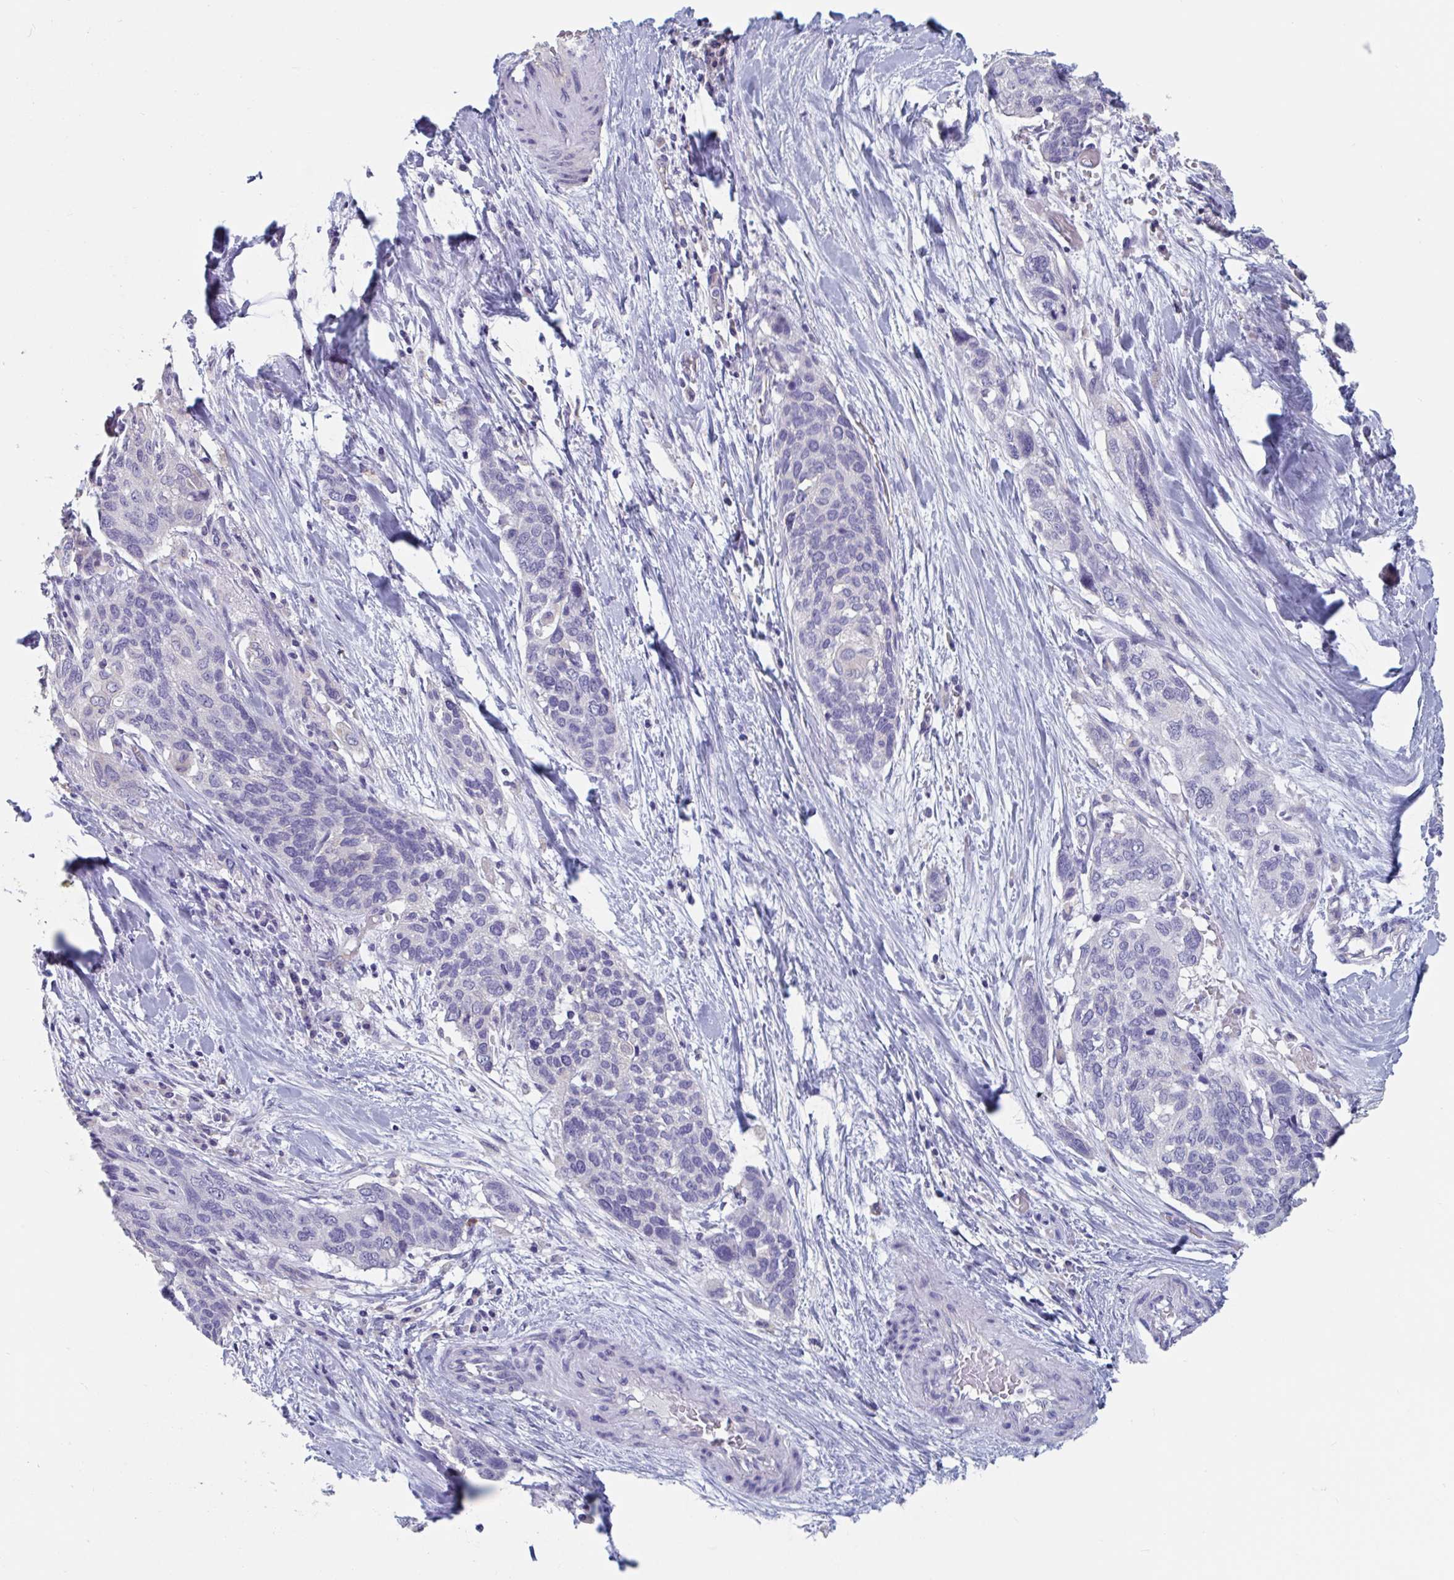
{"staining": {"intensity": "negative", "quantity": "none", "location": "none"}, "tissue": "lung cancer", "cell_type": "Tumor cells", "image_type": "cancer", "snomed": [{"axis": "morphology", "description": "Squamous cell carcinoma, NOS"}, {"axis": "morphology", "description": "Squamous cell carcinoma, metastatic, NOS"}, {"axis": "topography", "description": "Lymph node"}, {"axis": "topography", "description": "Lung"}], "caption": "Histopathology image shows no significant protein expression in tumor cells of lung cancer.", "gene": "ABHD16A", "patient": {"sex": "male", "age": 41}}